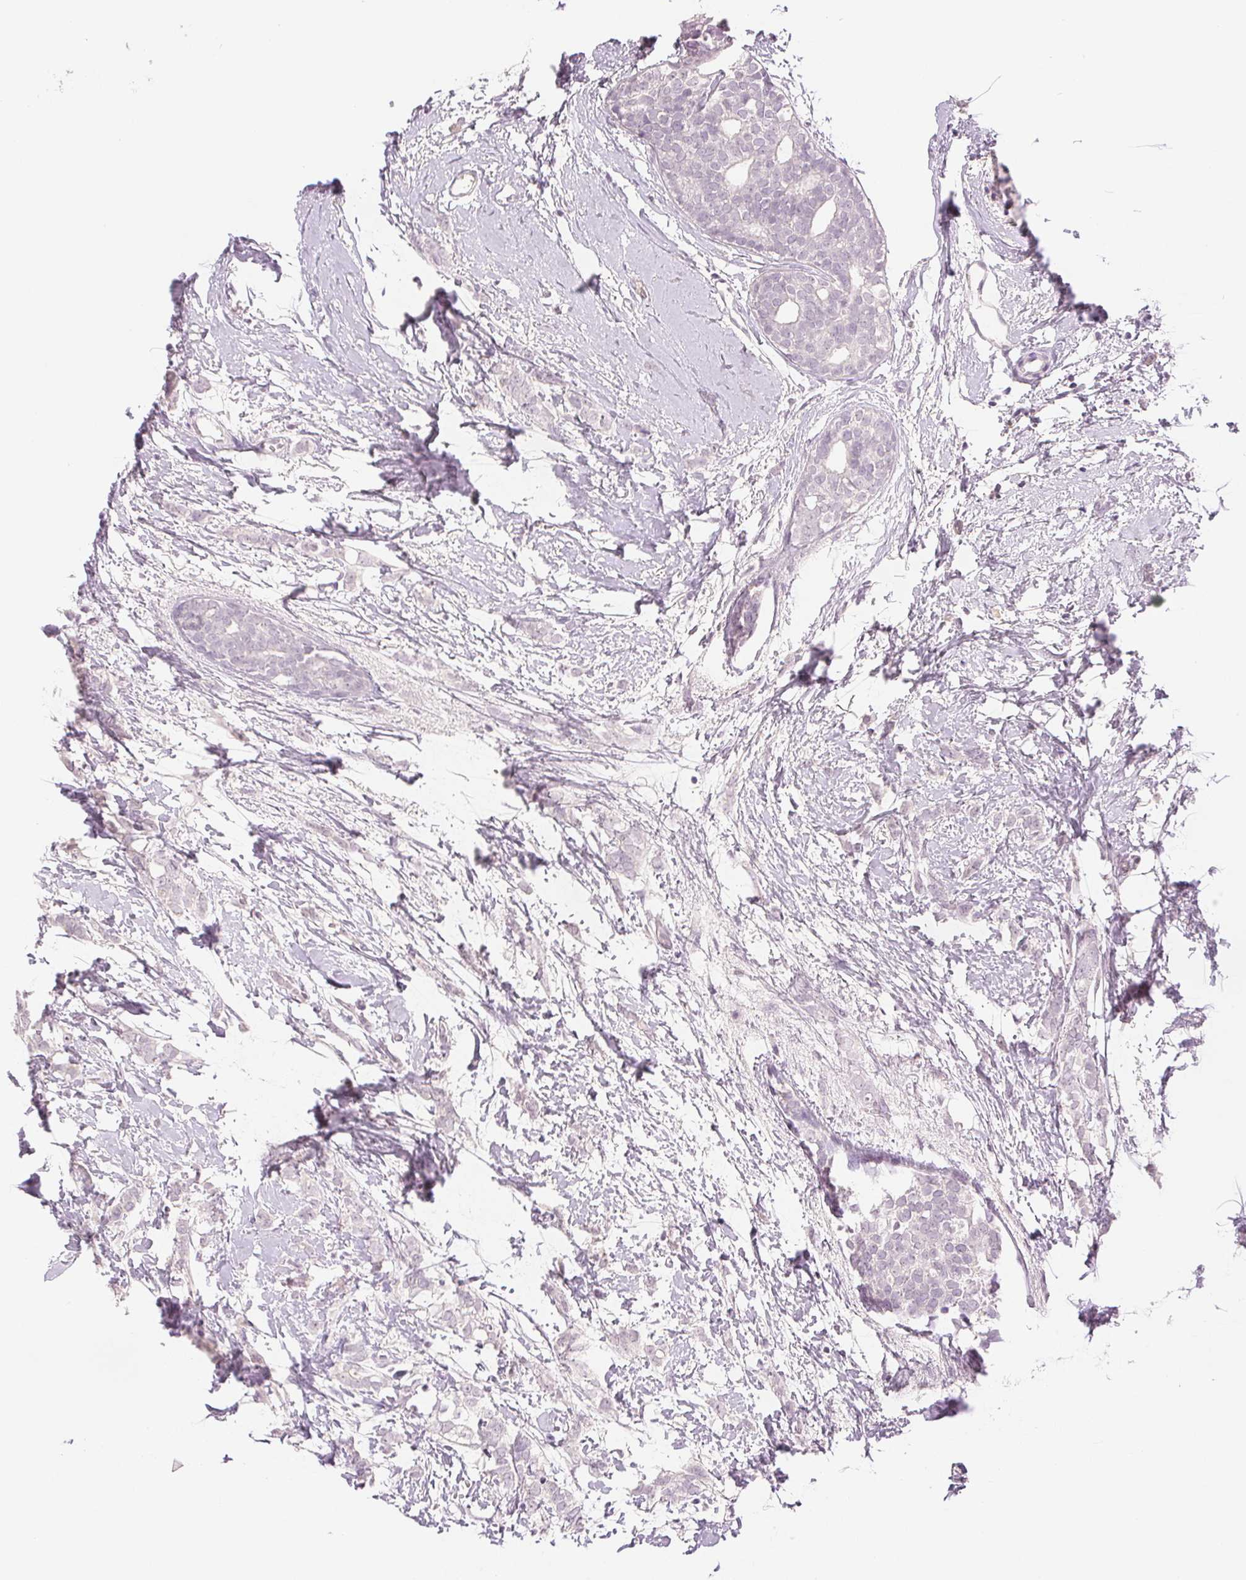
{"staining": {"intensity": "negative", "quantity": "none", "location": "none"}, "tissue": "breast cancer", "cell_type": "Tumor cells", "image_type": "cancer", "snomed": [{"axis": "morphology", "description": "Duct carcinoma"}, {"axis": "topography", "description": "Breast"}], "caption": "DAB immunohistochemical staining of human intraductal carcinoma (breast) exhibits no significant expression in tumor cells. (DAB immunohistochemistry (IHC), high magnification).", "gene": "SCGN", "patient": {"sex": "female", "age": 40}}